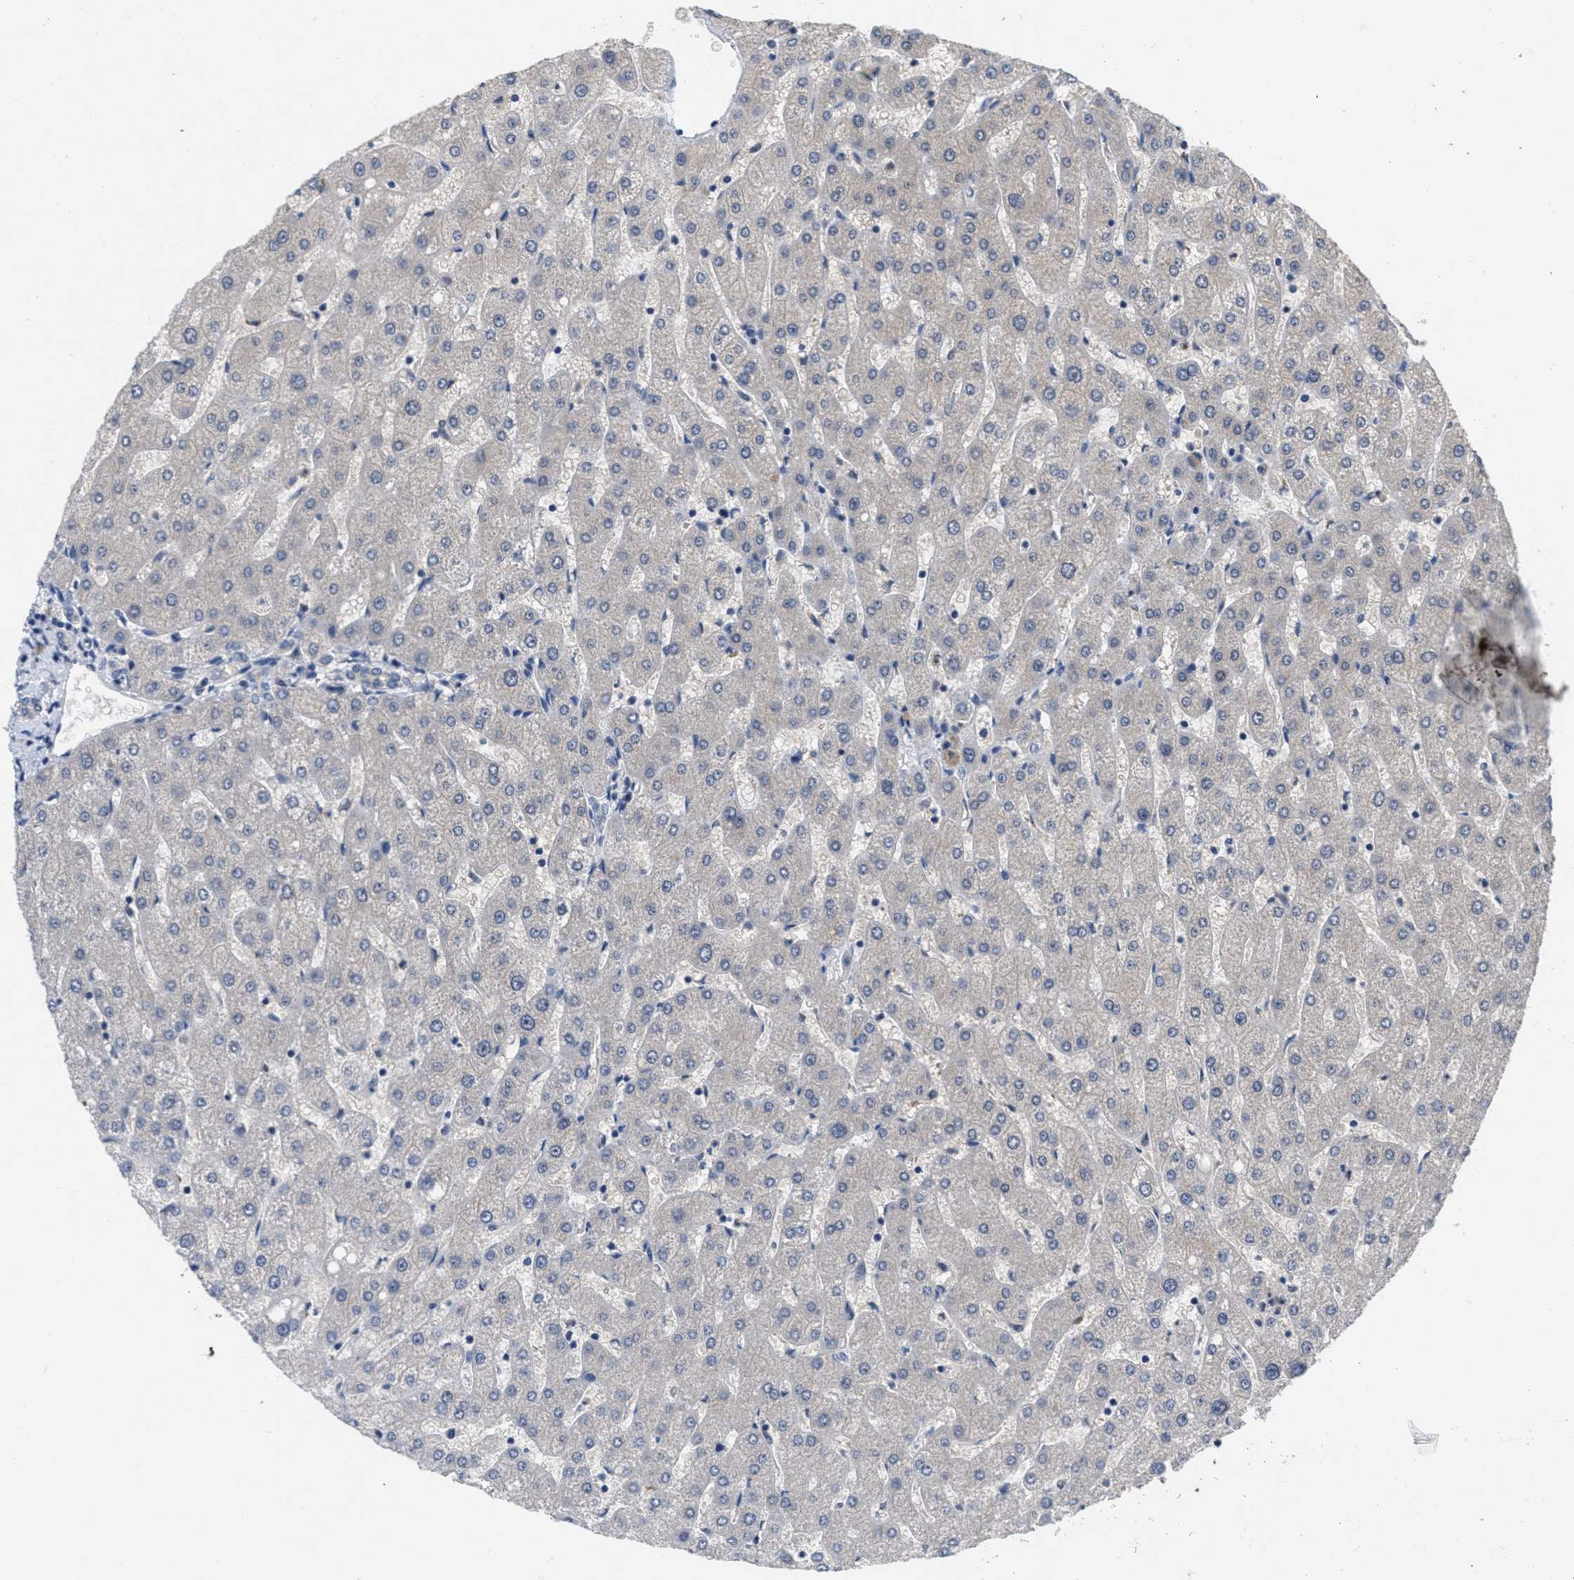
{"staining": {"intensity": "negative", "quantity": "none", "location": "none"}, "tissue": "liver", "cell_type": "Cholangiocytes", "image_type": "normal", "snomed": [{"axis": "morphology", "description": "Normal tissue, NOS"}, {"axis": "topography", "description": "Liver"}], "caption": "Immunohistochemistry (IHC) of benign human liver exhibits no expression in cholangiocytes.", "gene": "ANGPT1", "patient": {"sex": "male", "age": 67}}